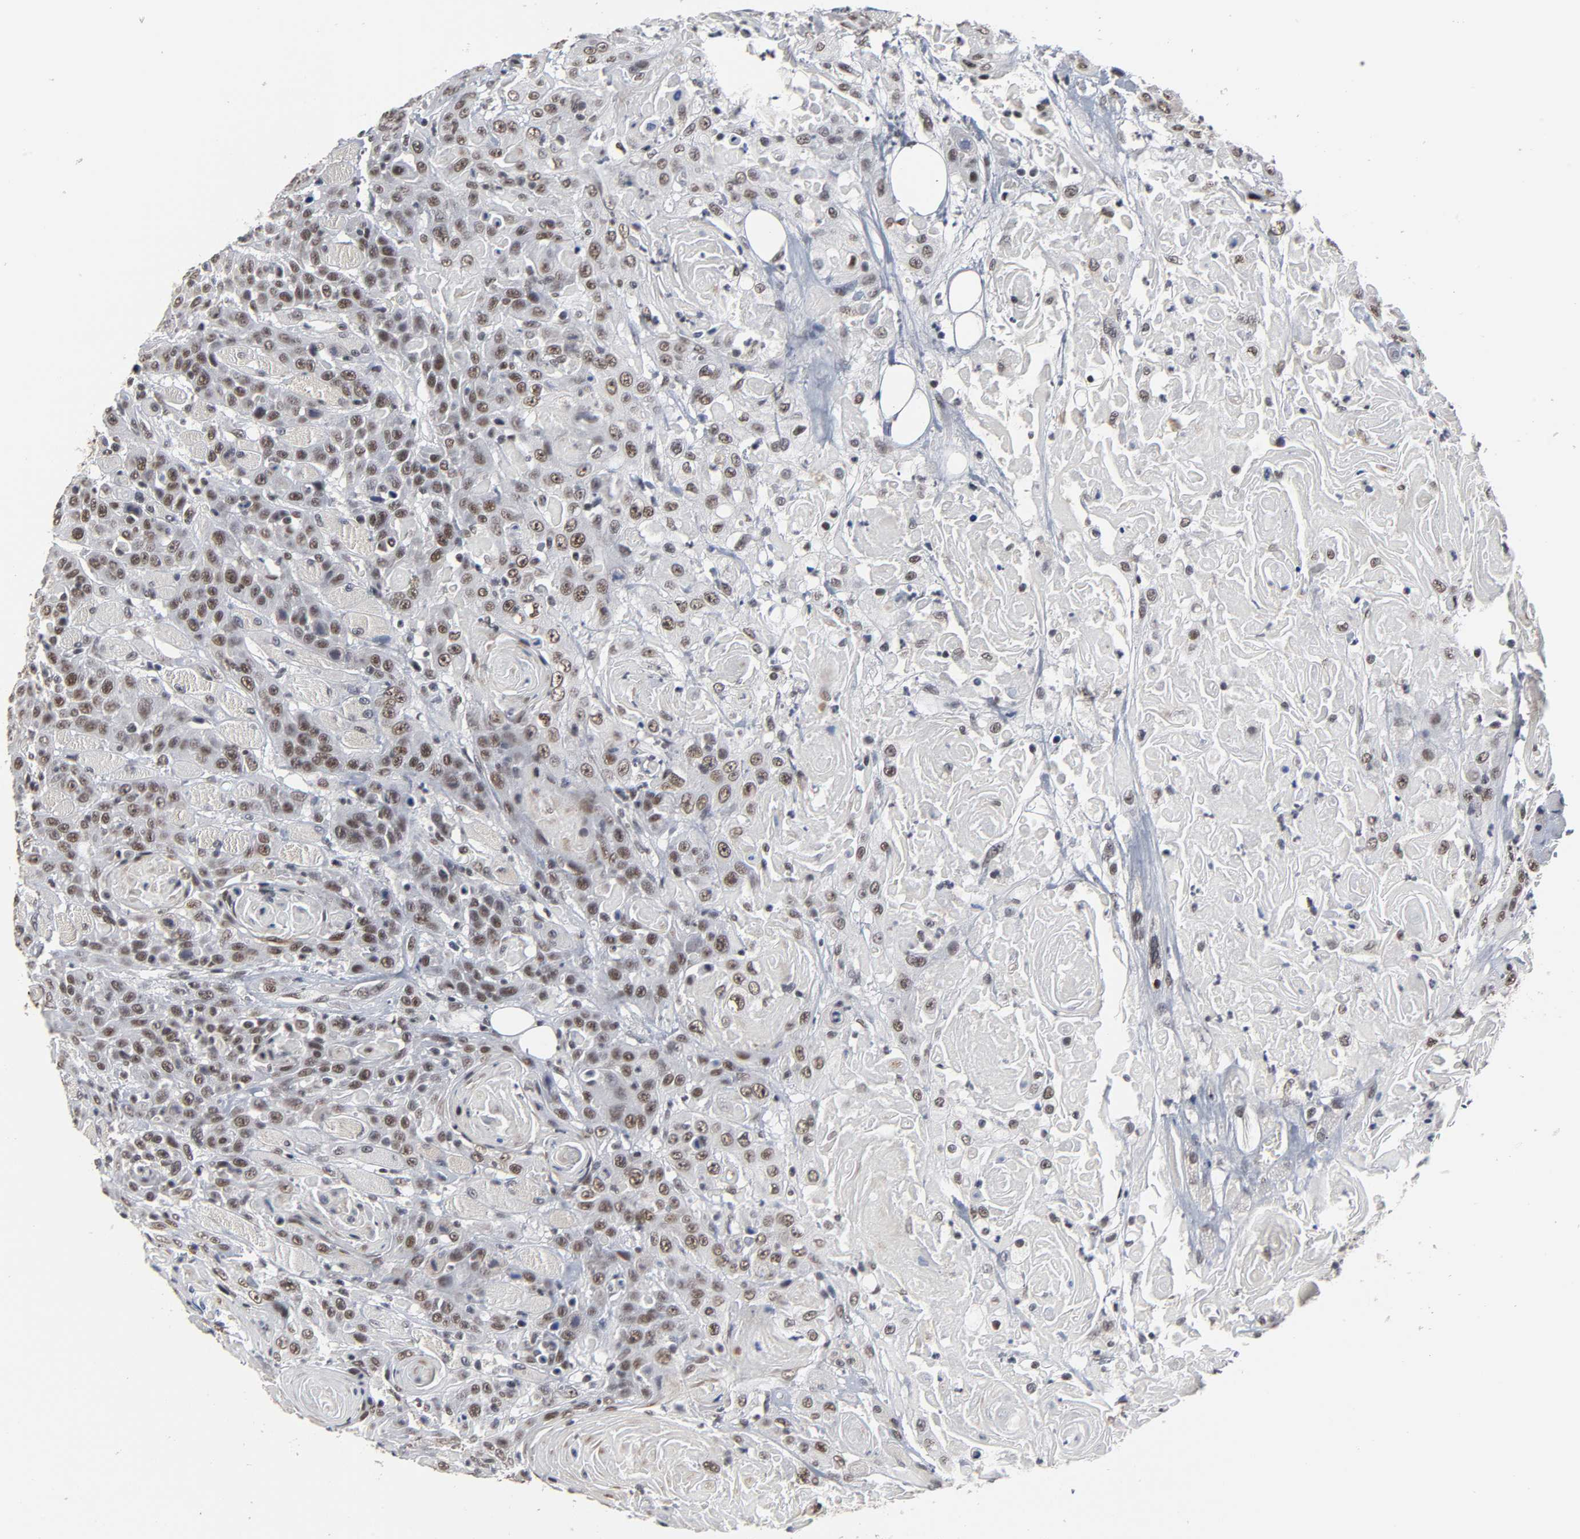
{"staining": {"intensity": "moderate", "quantity": ">75%", "location": "nuclear"}, "tissue": "head and neck cancer", "cell_type": "Tumor cells", "image_type": "cancer", "snomed": [{"axis": "morphology", "description": "Squamous cell carcinoma, NOS"}, {"axis": "topography", "description": "Head-Neck"}], "caption": "An image showing moderate nuclear expression in approximately >75% of tumor cells in head and neck squamous cell carcinoma, as visualized by brown immunohistochemical staining.", "gene": "TRIM33", "patient": {"sex": "female", "age": 84}}